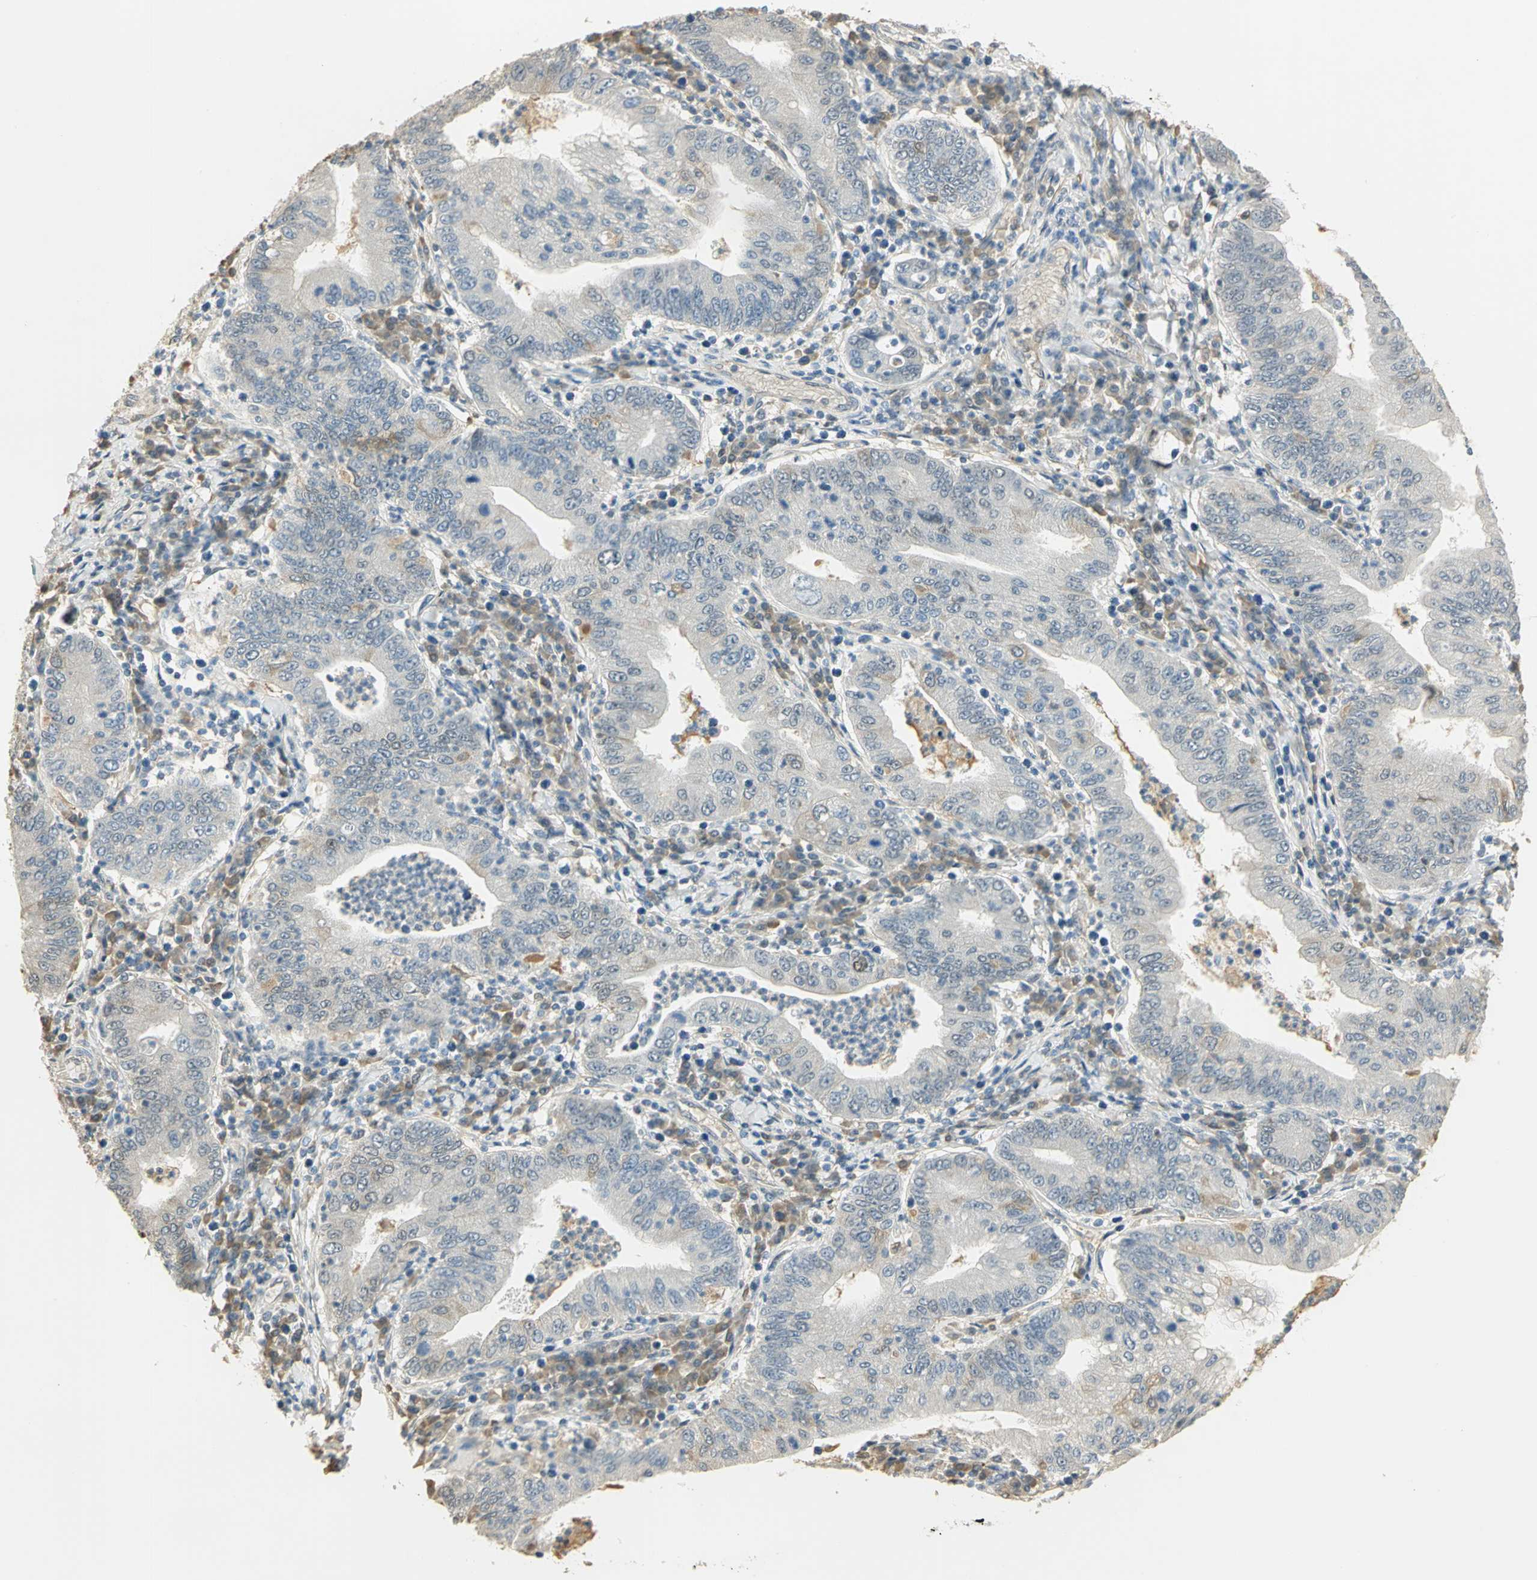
{"staining": {"intensity": "negative", "quantity": "none", "location": "none"}, "tissue": "stomach cancer", "cell_type": "Tumor cells", "image_type": "cancer", "snomed": [{"axis": "morphology", "description": "Normal tissue, NOS"}, {"axis": "morphology", "description": "Adenocarcinoma, NOS"}, {"axis": "topography", "description": "Esophagus"}, {"axis": "topography", "description": "Stomach, upper"}, {"axis": "topography", "description": "Peripheral nerve tissue"}], "caption": "IHC histopathology image of human stomach cancer (adenocarcinoma) stained for a protein (brown), which displays no staining in tumor cells.", "gene": "AK6", "patient": {"sex": "male", "age": 62}}